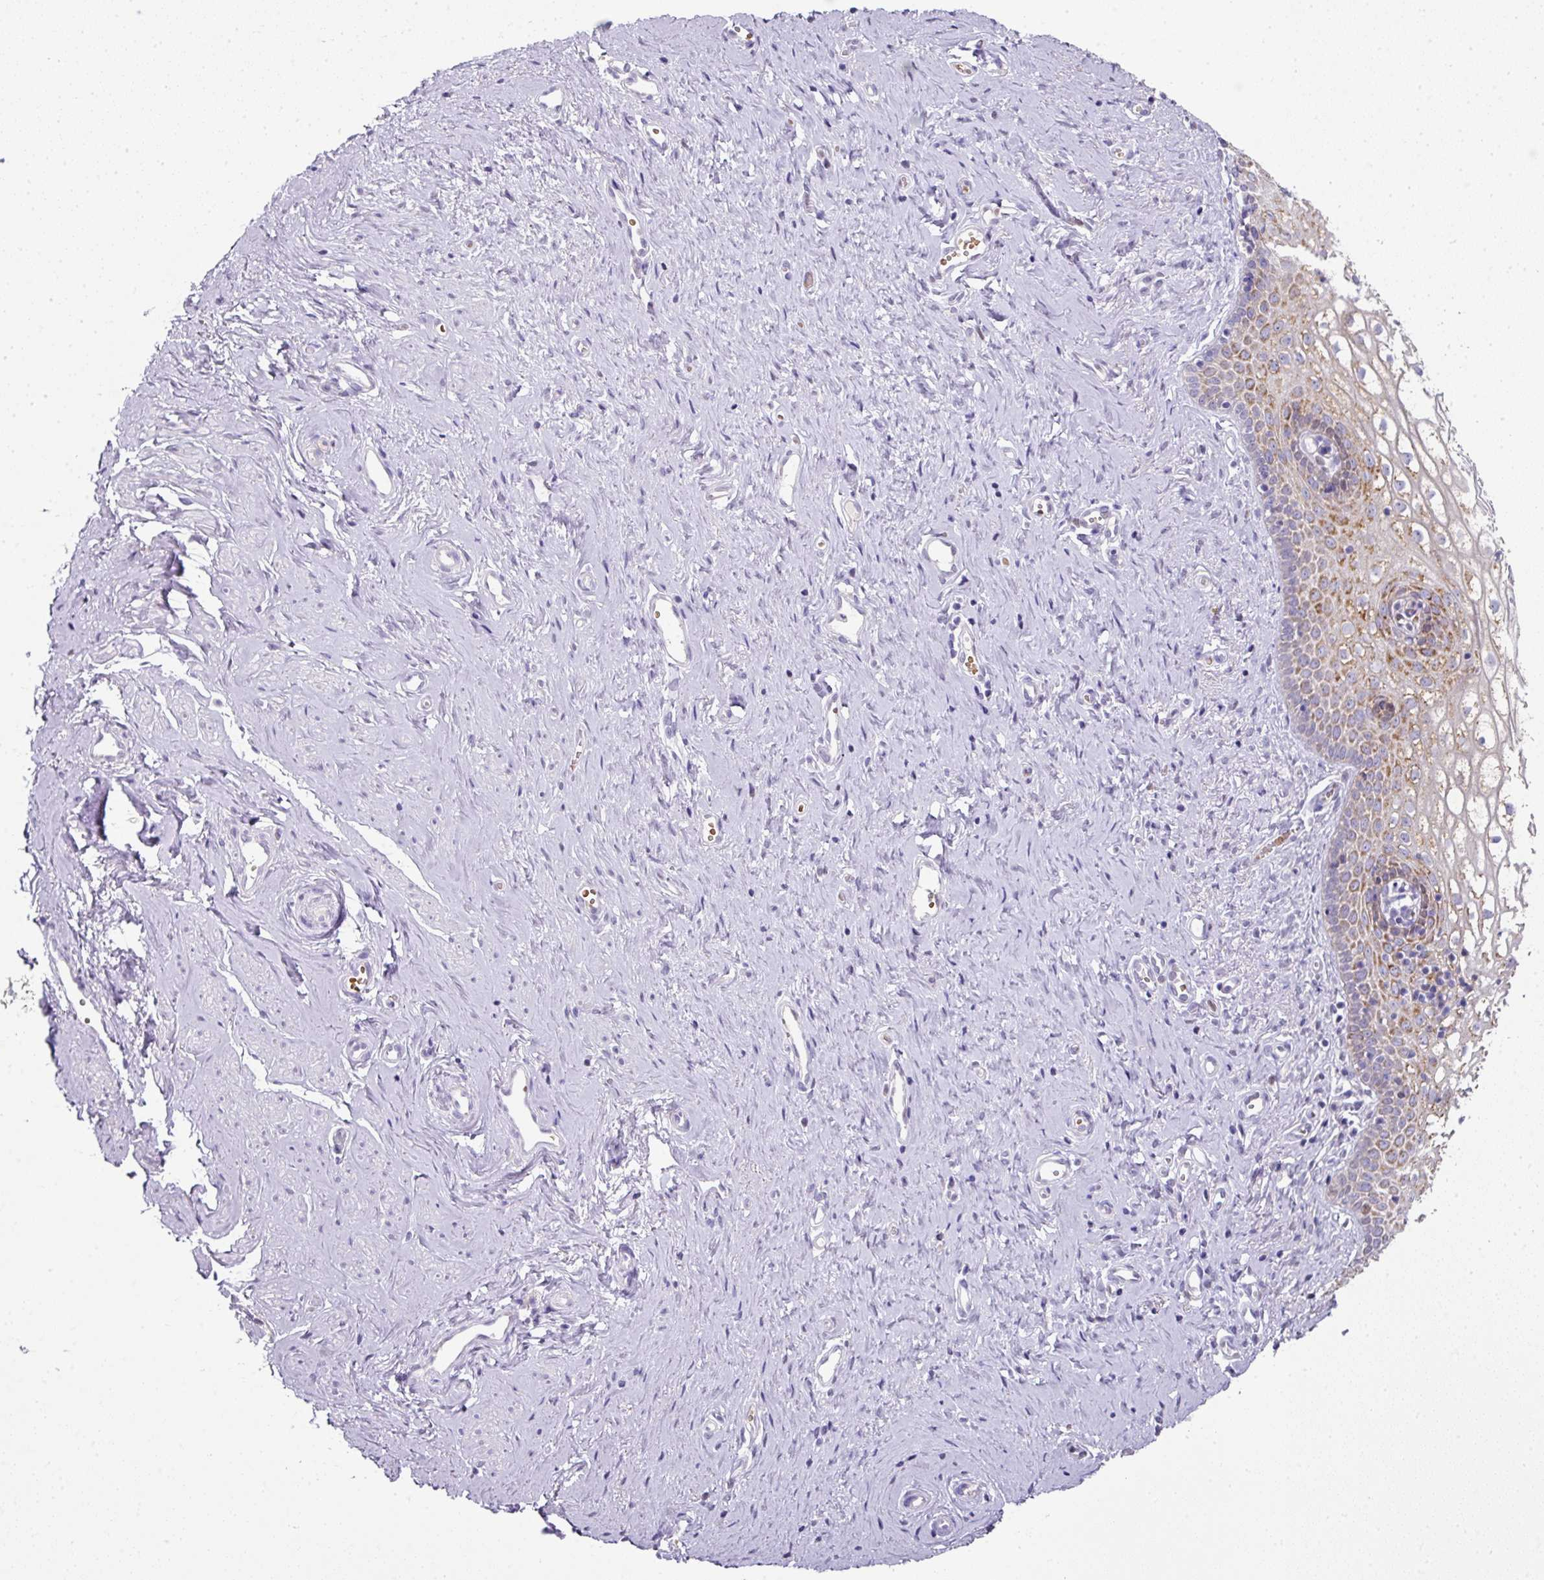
{"staining": {"intensity": "moderate", "quantity": ">75%", "location": "cytoplasmic/membranous"}, "tissue": "vagina", "cell_type": "Squamous epithelial cells", "image_type": "normal", "snomed": [{"axis": "morphology", "description": "Normal tissue, NOS"}, {"axis": "topography", "description": "Vagina"}], "caption": "Brown immunohistochemical staining in unremarkable human vagina exhibits moderate cytoplasmic/membranous positivity in about >75% of squamous epithelial cells.", "gene": "ANKRD18A", "patient": {"sex": "female", "age": 59}}